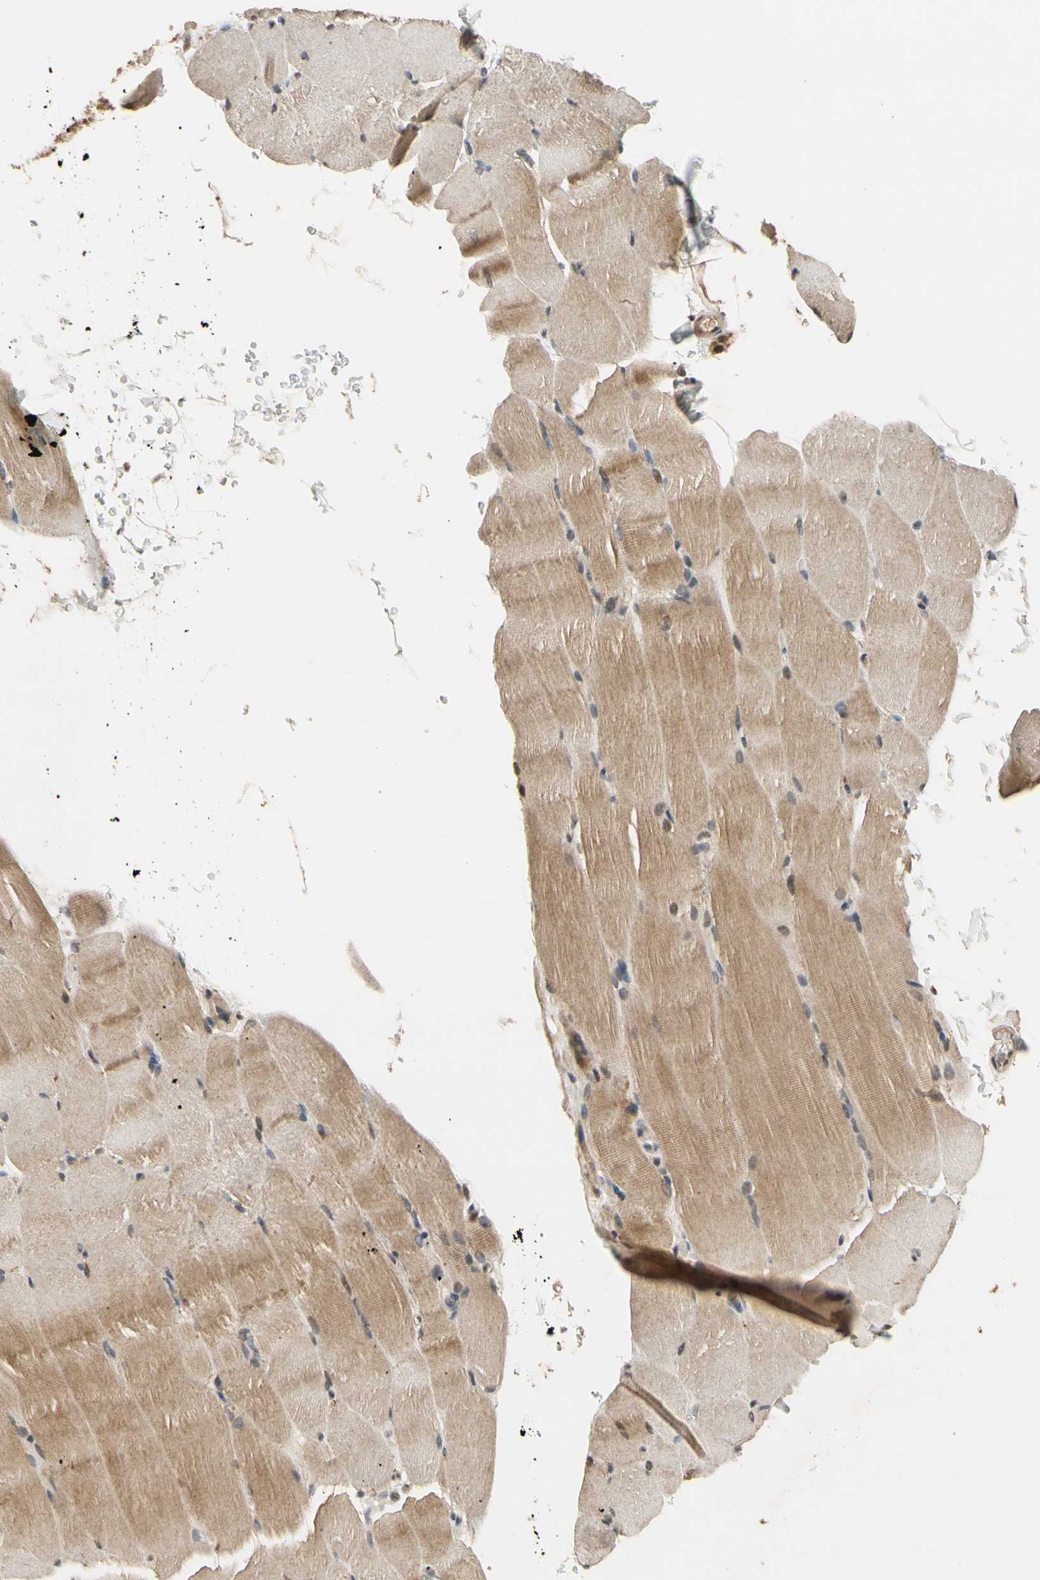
{"staining": {"intensity": "moderate", "quantity": ">75%", "location": "cytoplasmic/membranous,nuclear"}, "tissue": "skeletal muscle", "cell_type": "Myocytes", "image_type": "normal", "snomed": [{"axis": "morphology", "description": "Normal tissue, NOS"}, {"axis": "topography", "description": "Skeletal muscle"}, {"axis": "topography", "description": "Parathyroid gland"}], "caption": "IHC (DAB (3,3'-diaminobenzidine)) staining of benign human skeletal muscle reveals moderate cytoplasmic/membranous,nuclear protein expression in about >75% of myocytes.", "gene": "TMEM230", "patient": {"sex": "female", "age": 37}}